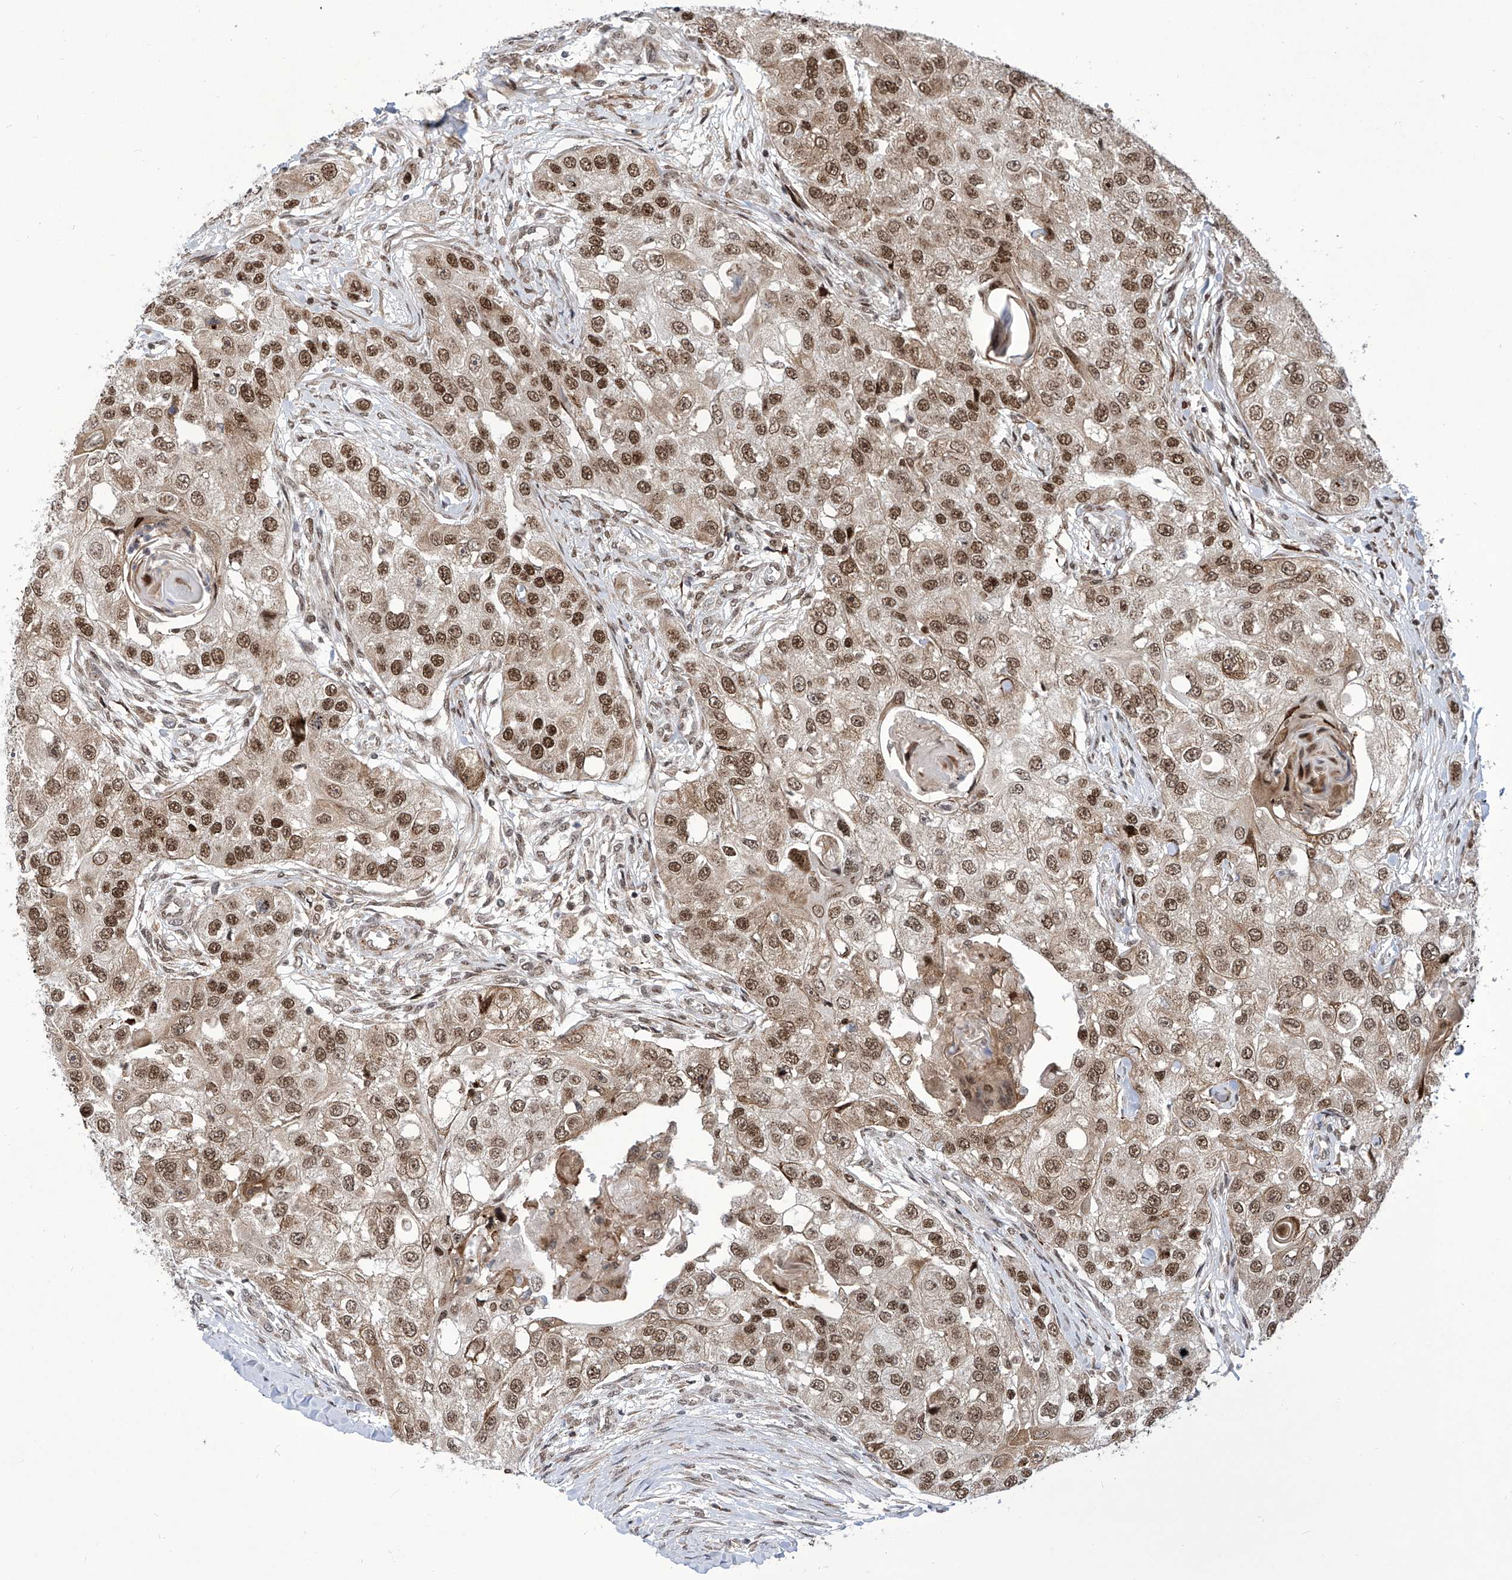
{"staining": {"intensity": "moderate", "quantity": ">75%", "location": "nuclear"}, "tissue": "head and neck cancer", "cell_type": "Tumor cells", "image_type": "cancer", "snomed": [{"axis": "morphology", "description": "Normal tissue, NOS"}, {"axis": "morphology", "description": "Squamous cell carcinoma, NOS"}, {"axis": "topography", "description": "Skeletal muscle"}, {"axis": "topography", "description": "Head-Neck"}], "caption": "Human head and neck cancer stained for a protein (brown) demonstrates moderate nuclear positive expression in about >75% of tumor cells.", "gene": "CEP290", "patient": {"sex": "male", "age": 51}}